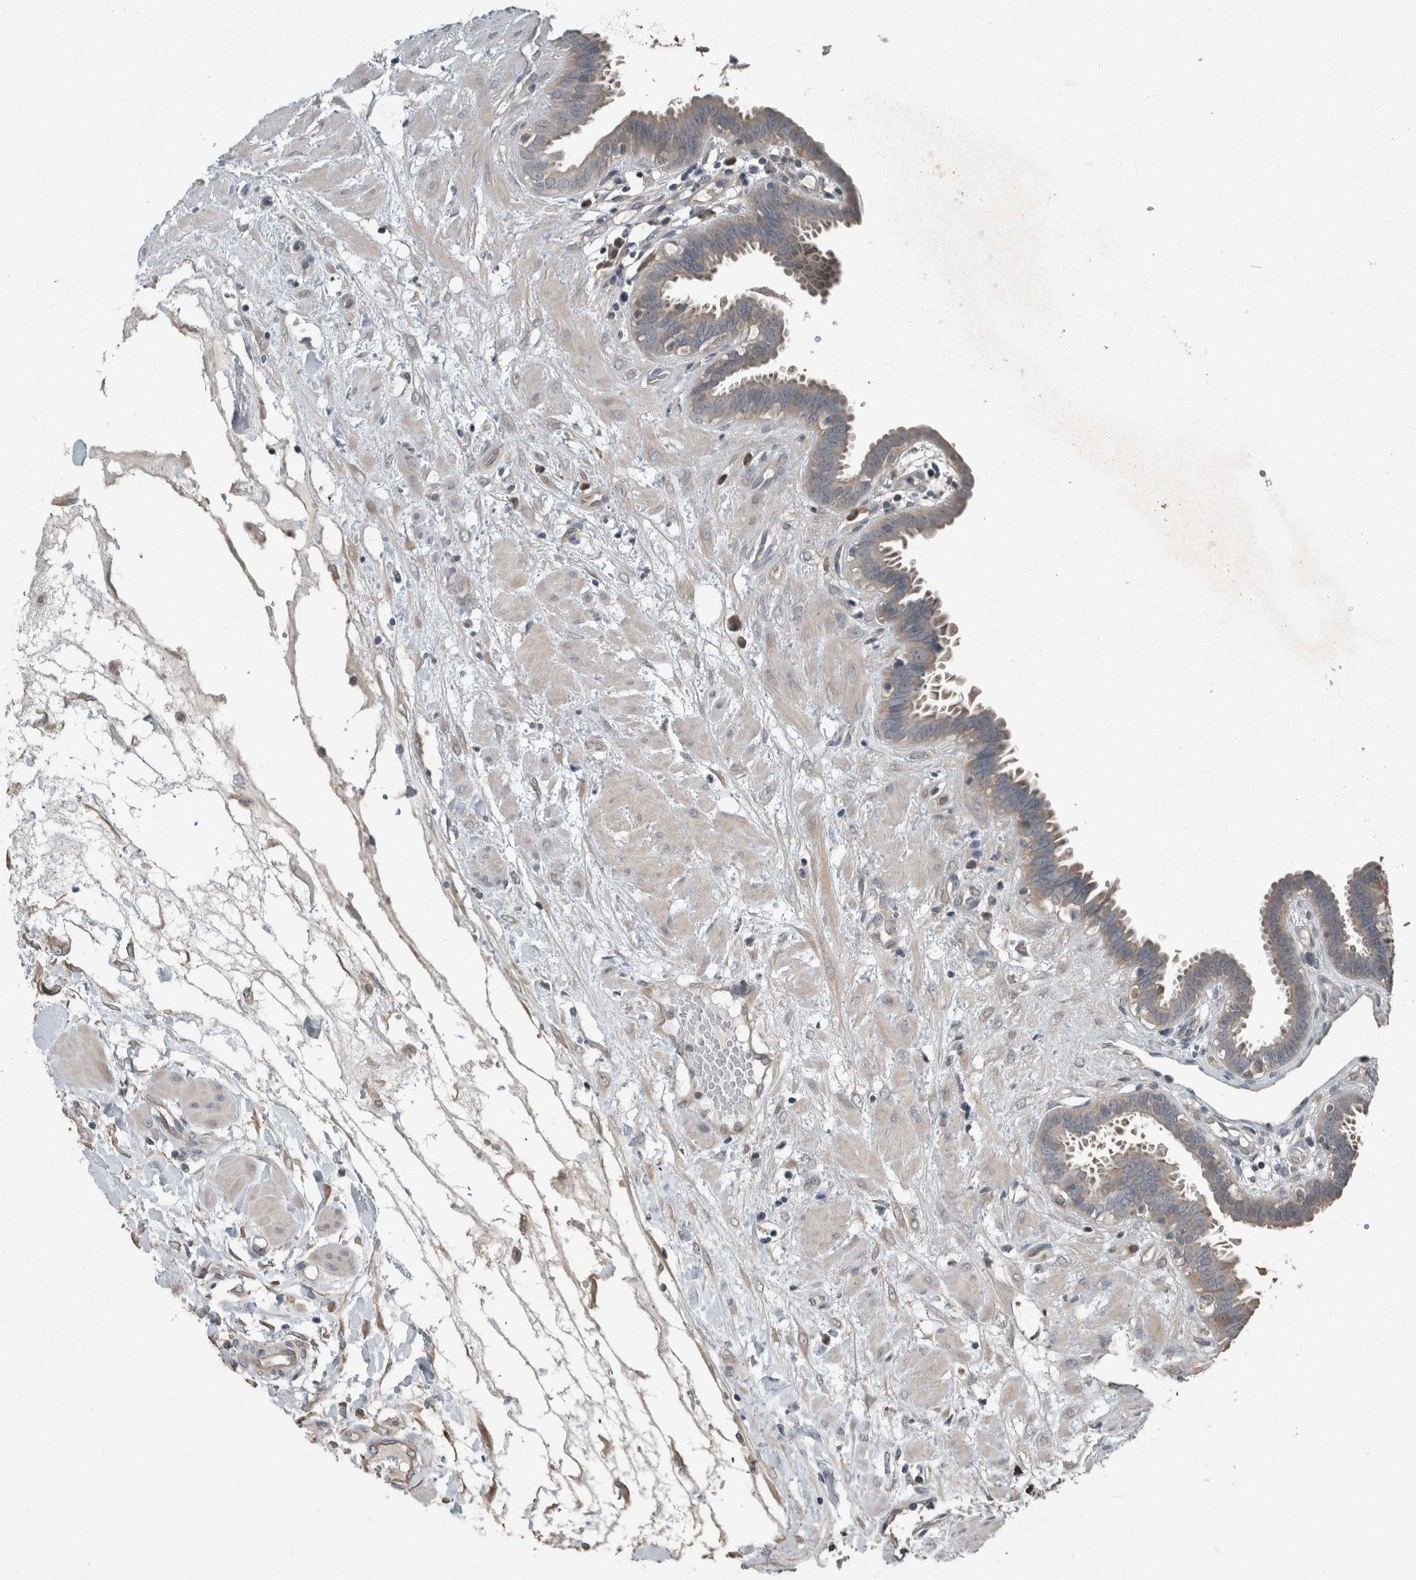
{"staining": {"intensity": "weak", "quantity": "25%-75%", "location": "cytoplasmic/membranous"}, "tissue": "fallopian tube", "cell_type": "Glandular cells", "image_type": "normal", "snomed": [{"axis": "morphology", "description": "Normal tissue, NOS"}, {"axis": "topography", "description": "Fallopian tube"}, {"axis": "topography", "description": "Placenta"}], "caption": "This is a photomicrograph of IHC staining of normal fallopian tube, which shows weak expression in the cytoplasmic/membranous of glandular cells.", "gene": "KNTC1", "patient": {"sex": "female", "age": 32}}